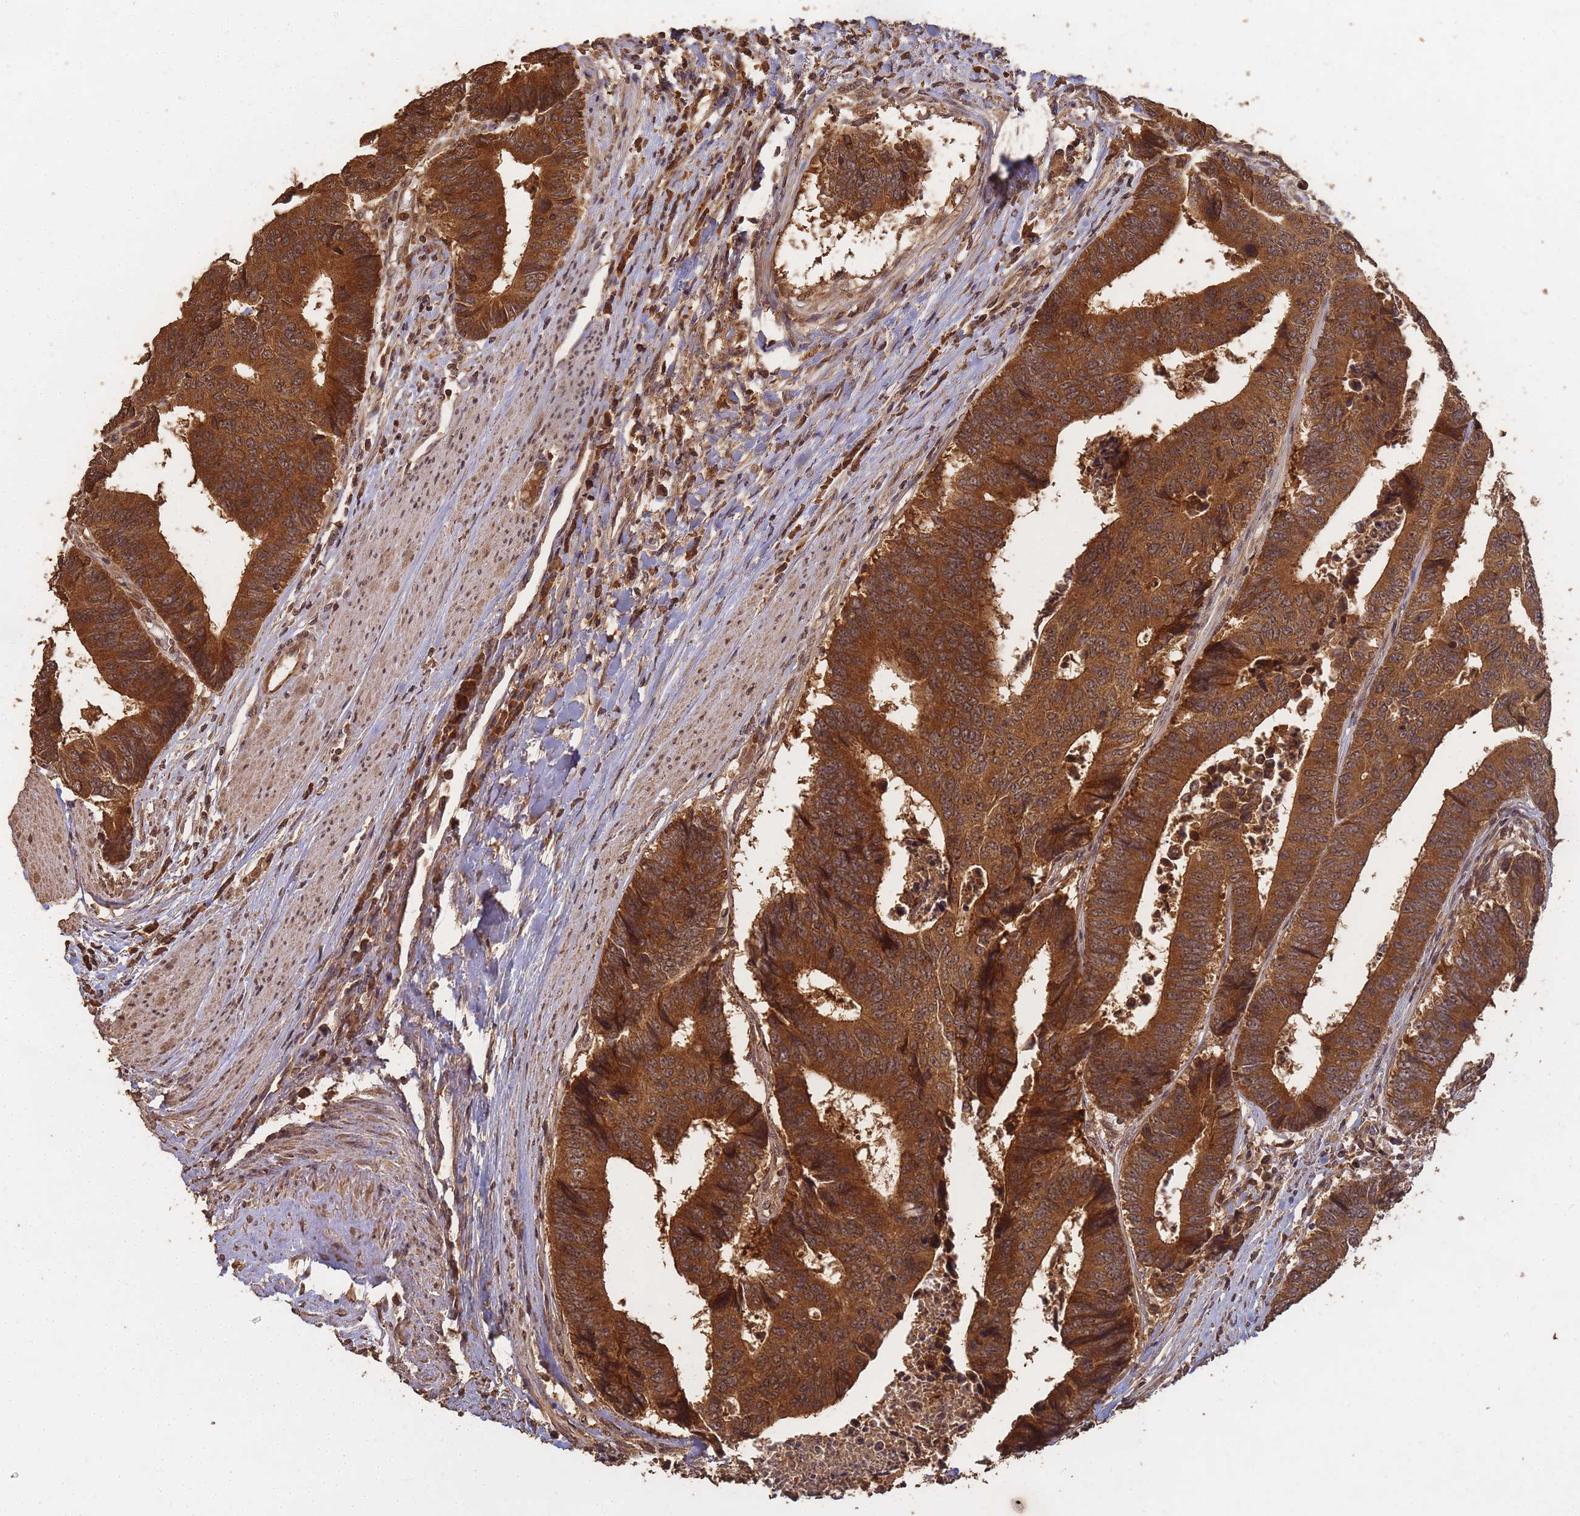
{"staining": {"intensity": "strong", "quantity": ">75%", "location": "cytoplasmic/membranous,nuclear"}, "tissue": "colorectal cancer", "cell_type": "Tumor cells", "image_type": "cancer", "snomed": [{"axis": "morphology", "description": "Adenocarcinoma, NOS"}, {"axis": "topography", "description": "Rectum"}], "caption": "DAB (3,3'-diaminobenzidine) immunohistochemical staining of colorectal cancer demonstrates strong cytoplasmic/membranous and nuclear protein expression in about >75% of tumor cells.", "gene": "ALKBH1", "patient": {"sex": "male", "age": 84}}